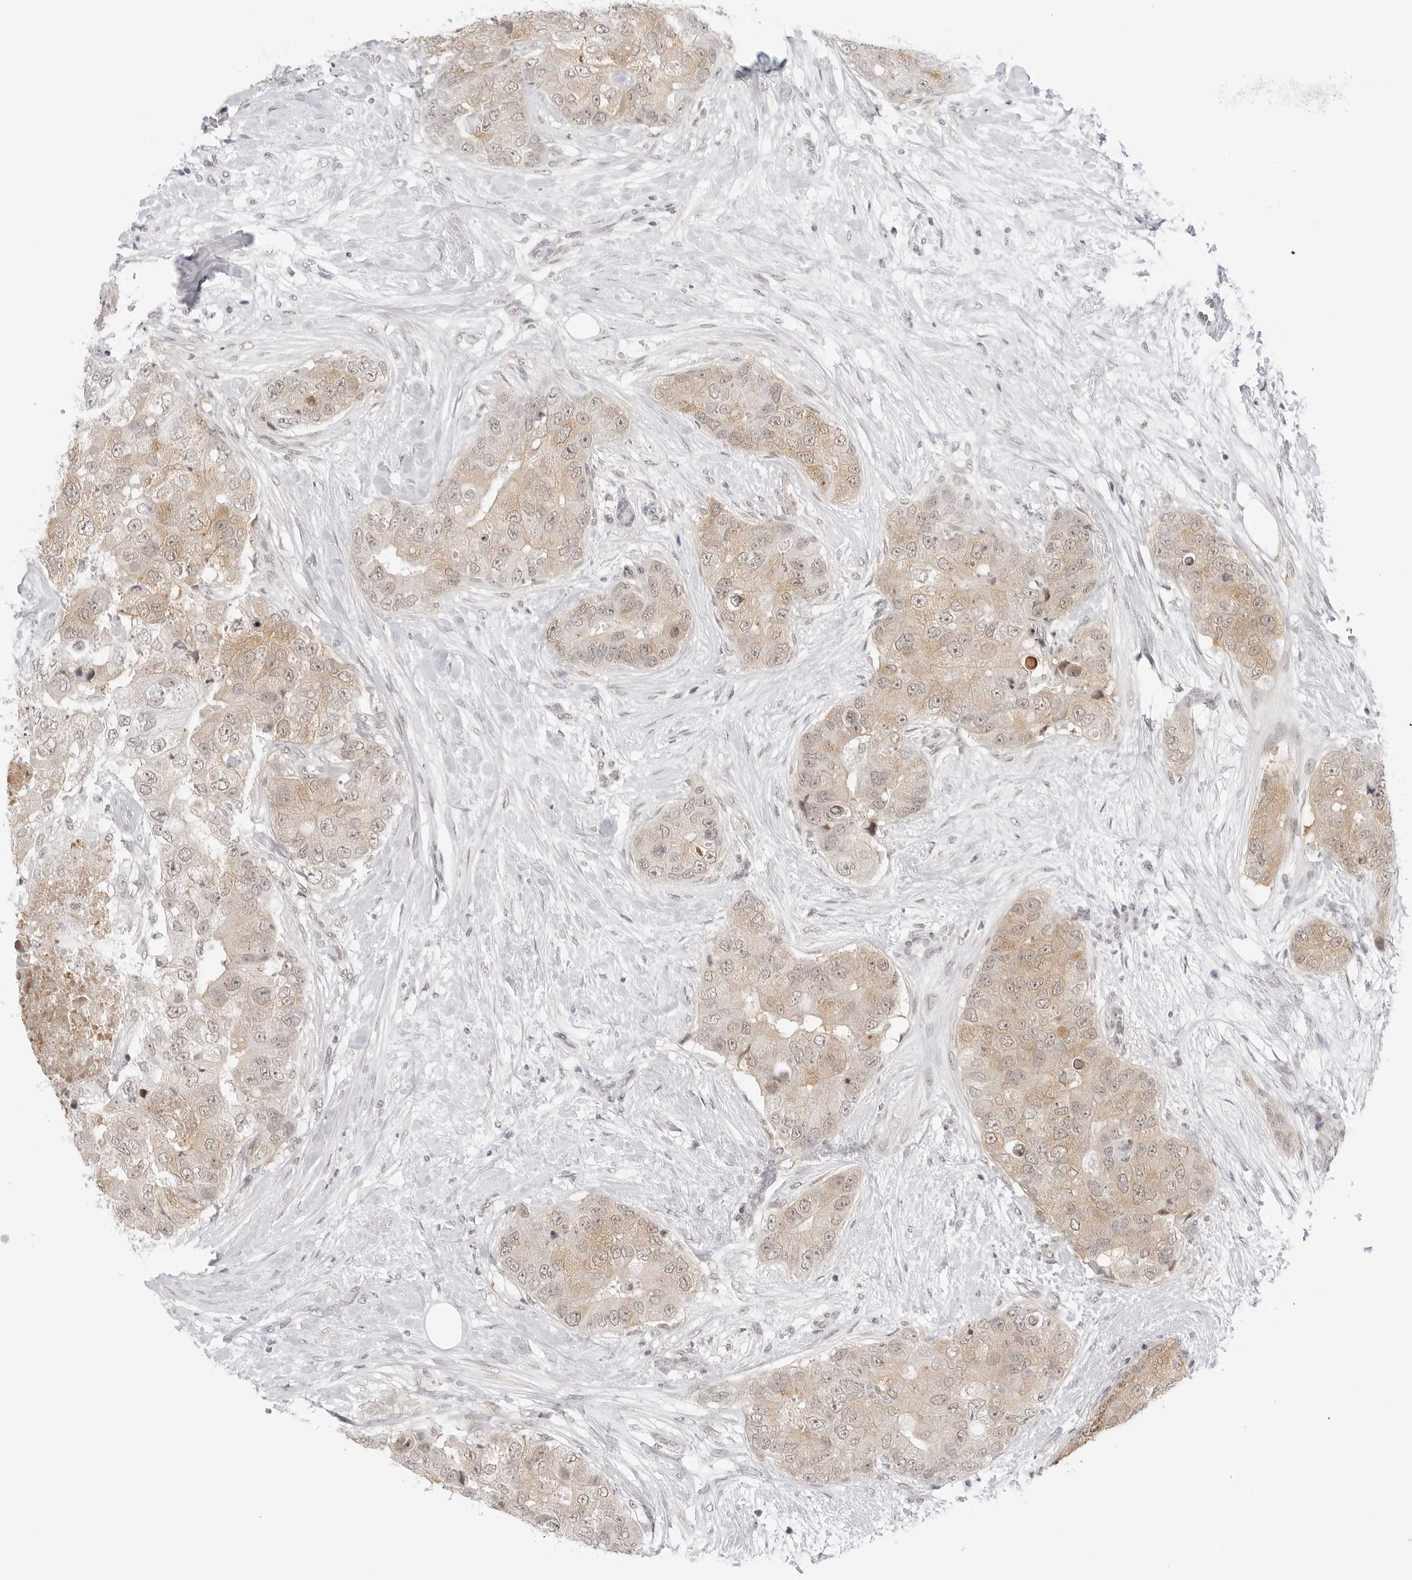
{"staining": {"intensity": "weak", "quantity": ">75%", "location": "cytoplasmic/membranous,nuclear"}, "tissue": "breast cancer", "cell_type": "Tumor cells", "image_type": "cancer", "snomed": [{"axis": "morphology", "description": "Duct carcinoma"}, {"axis": "topography", "description": "Breast"}], "caption": "Brown immunohistochemical staining in human invasive ductal carcinoma (breast) shows weak cytoplasmic/membranous and nuclear positivity in approximately >75% of tumor cells.", "gene": "TCIM", "patient": {"sex": "female", "age": 62}}